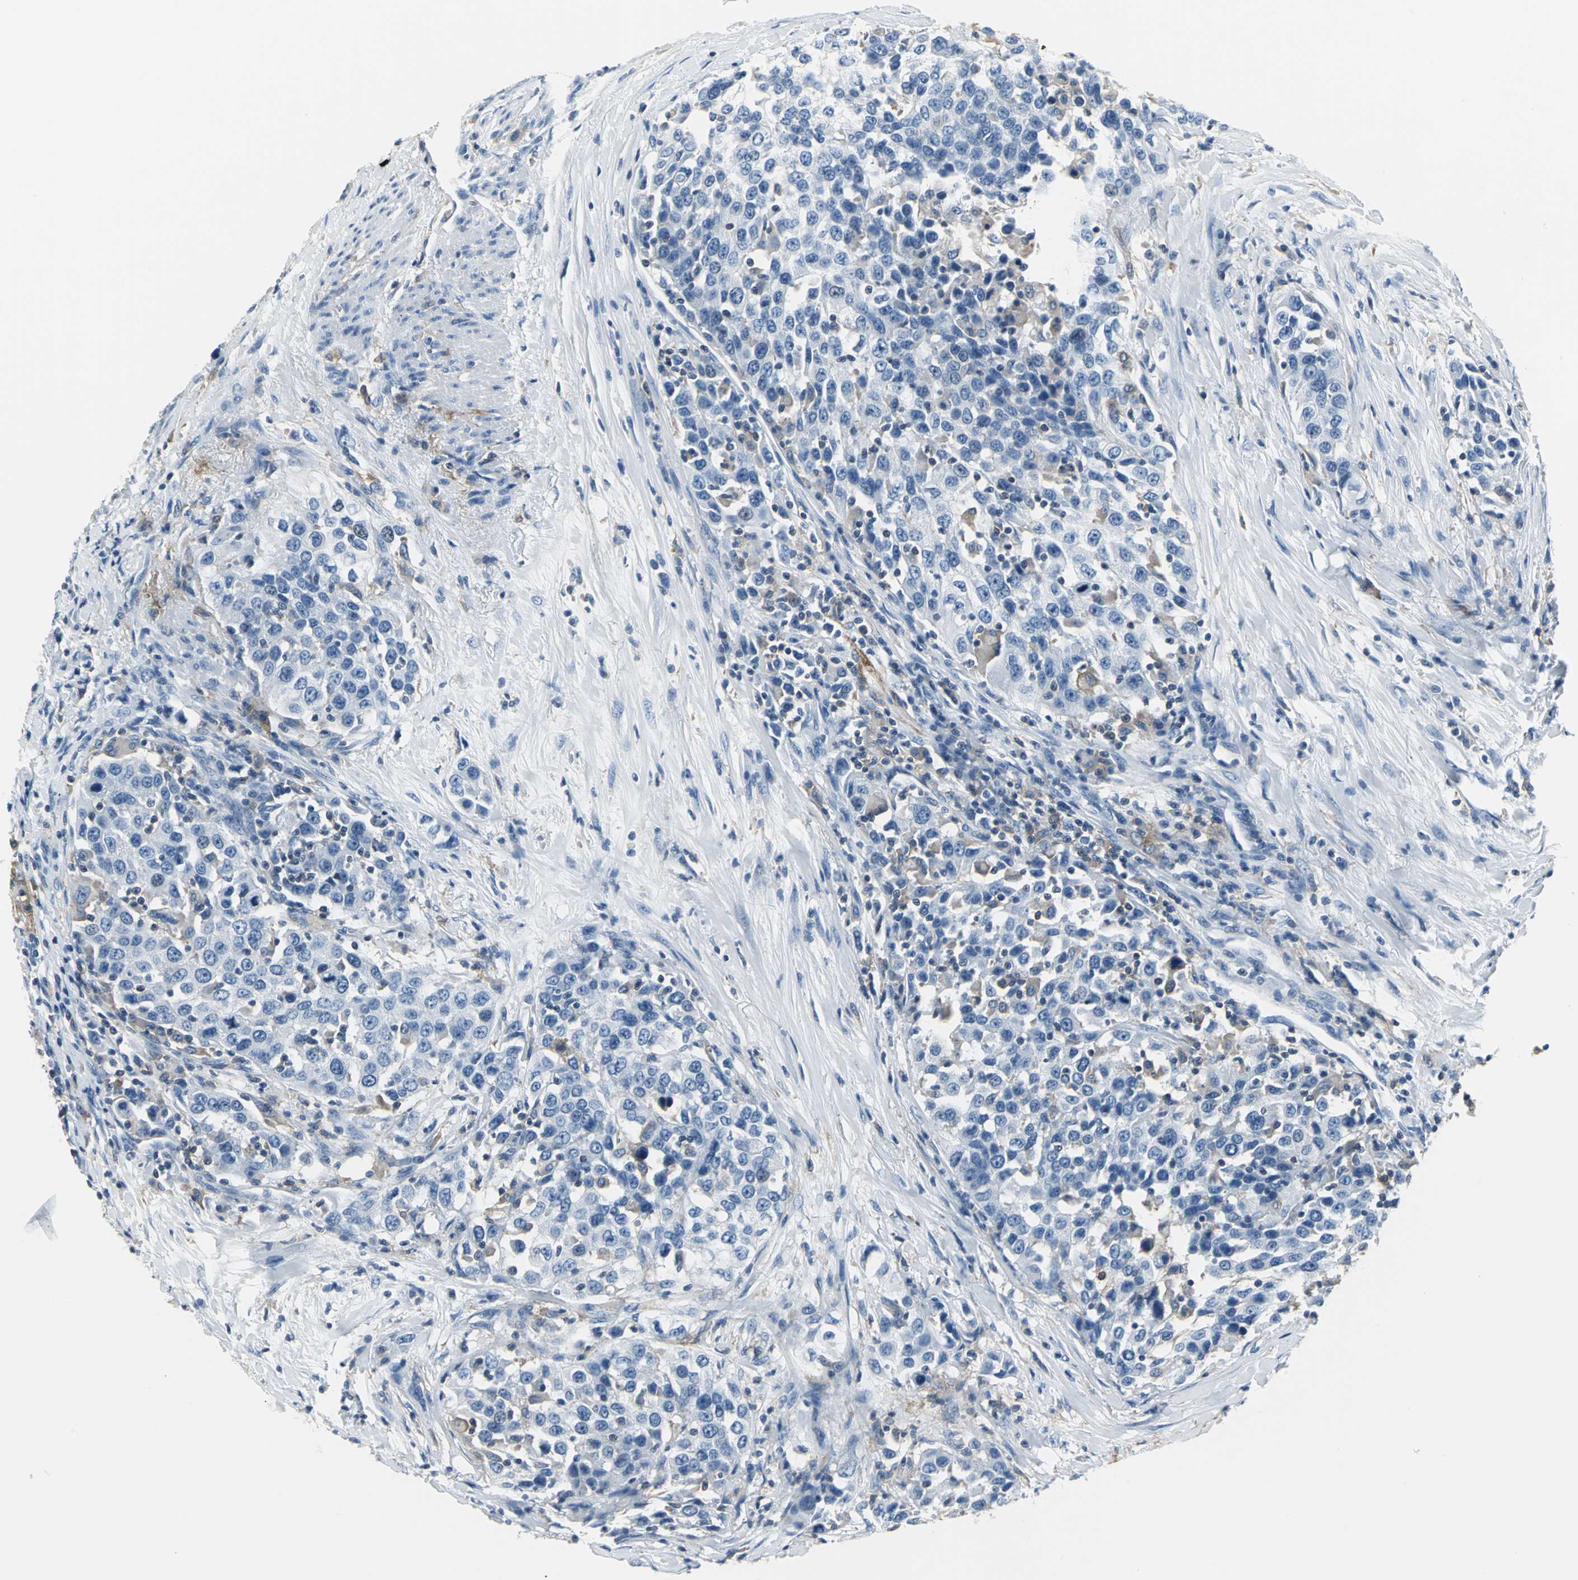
{"staining": {"intensity": "negative", "quantity": "none", "location": "none"}, "tissue": "urothelial cancer", "cell_type": "Tumor cells", "image_type": "cancer", "snomed": [{"axis": "morphology", "description": "Urothelial carcinoma, High grade"}, {"axis": "topography", "description": "Urinary bladder"}], "caption": "Immunohistochemistry image of human urothelial cancer stained for a protein (brown), which exhibits no staining in tumor cells.", "gene": "IQGAP2", "patient": {"sex": "female", "age": 80}}